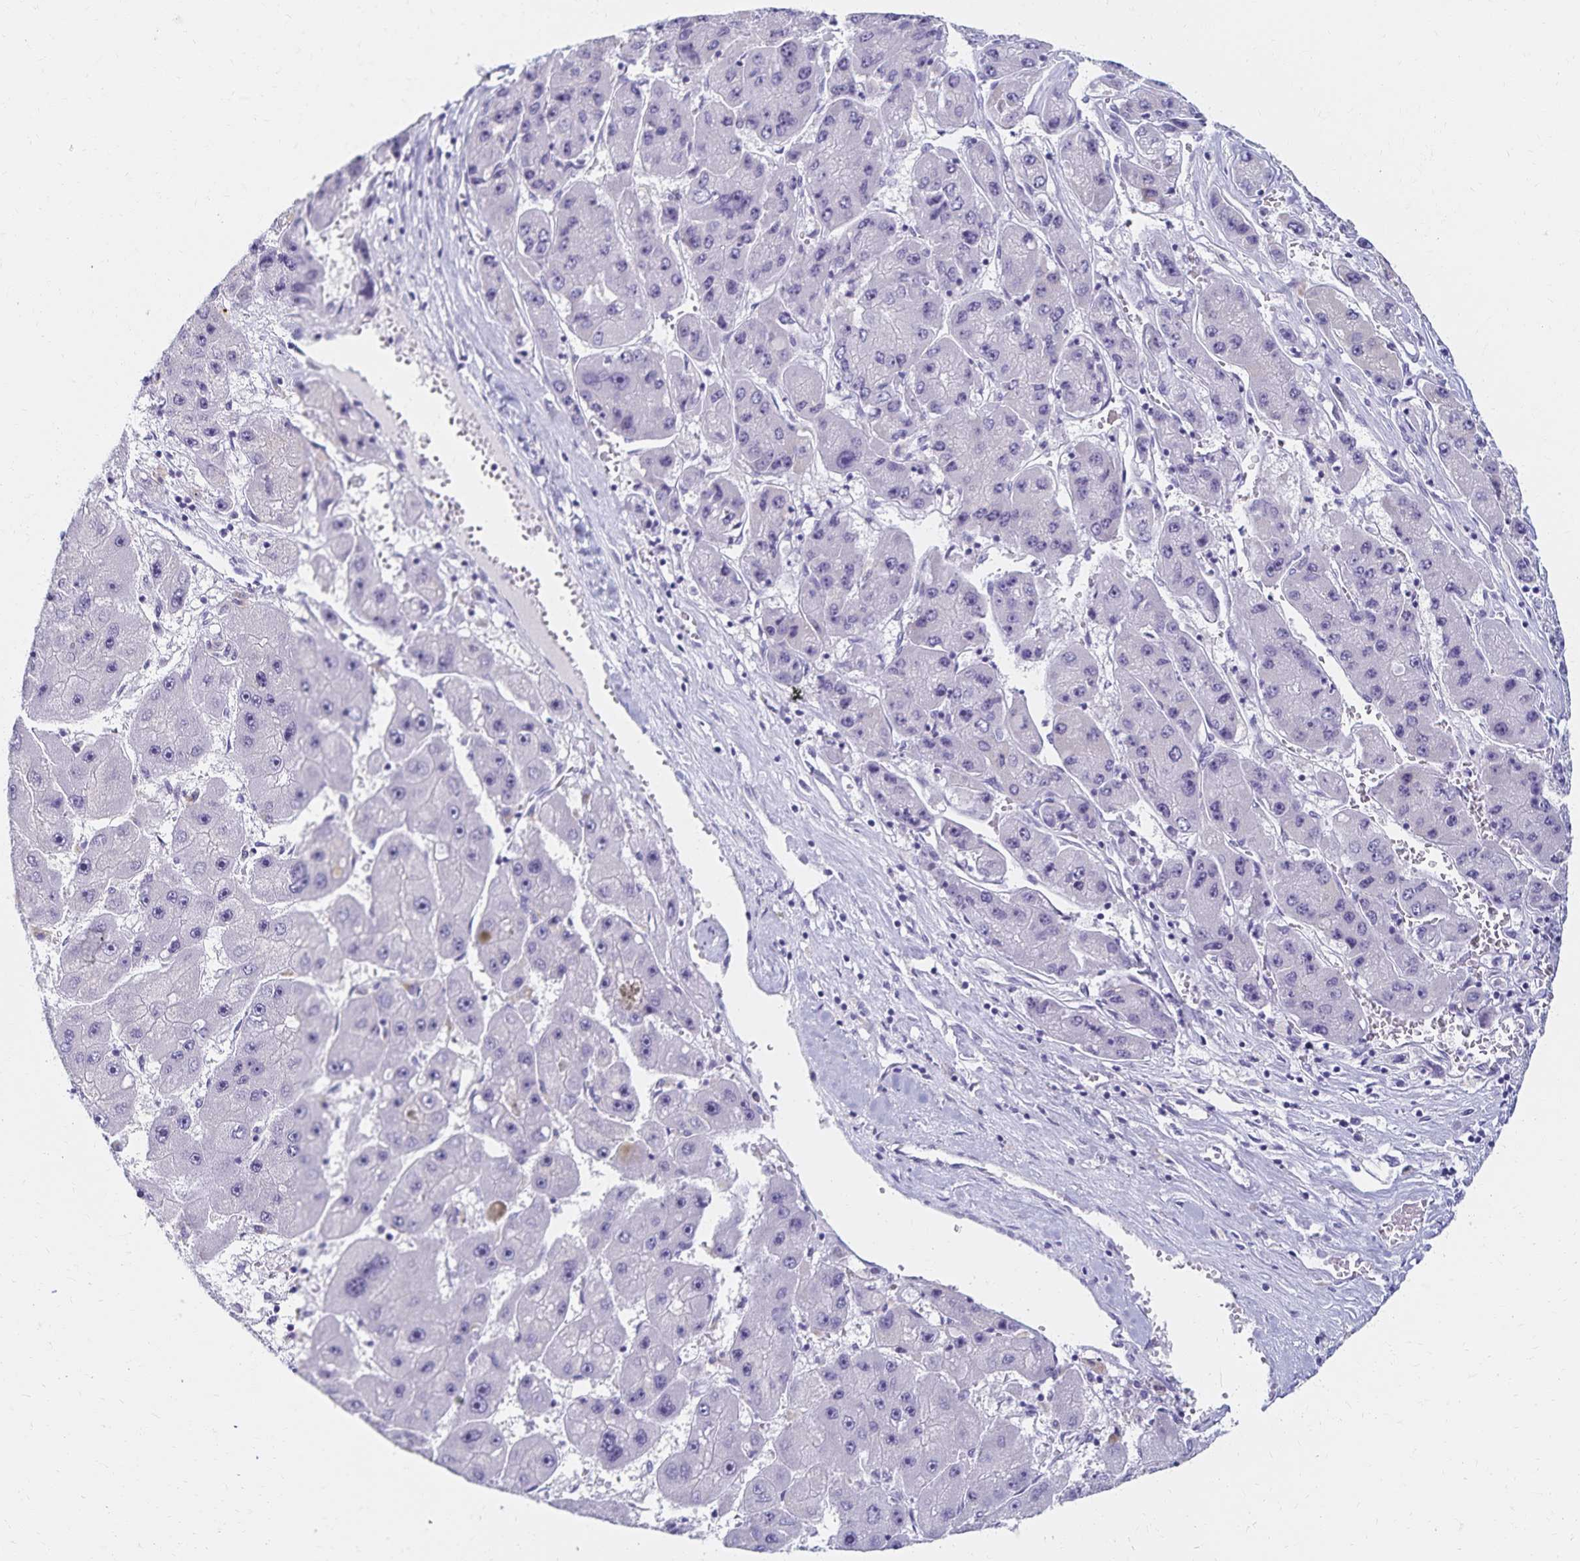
{"staining": {"intensity": "negative", "quantity": "none", "location": "none"}, "tissue": "liver cancer", "cell_type": "Tumor cells", "image_type": "cancer", "snomed": [{"axis": "morphology", "description": "Carcinoma, Hepatocellular, NOS"}, {"axis": "topography", "description": "Liver"}], "caption": "The IHC micrograph has no significant positivity in tumor cells of liver cancer (hepatocellular carcinoma) tissue.", "gene": "C2orf50", "patient": {"sex": "female", "age": 61}}